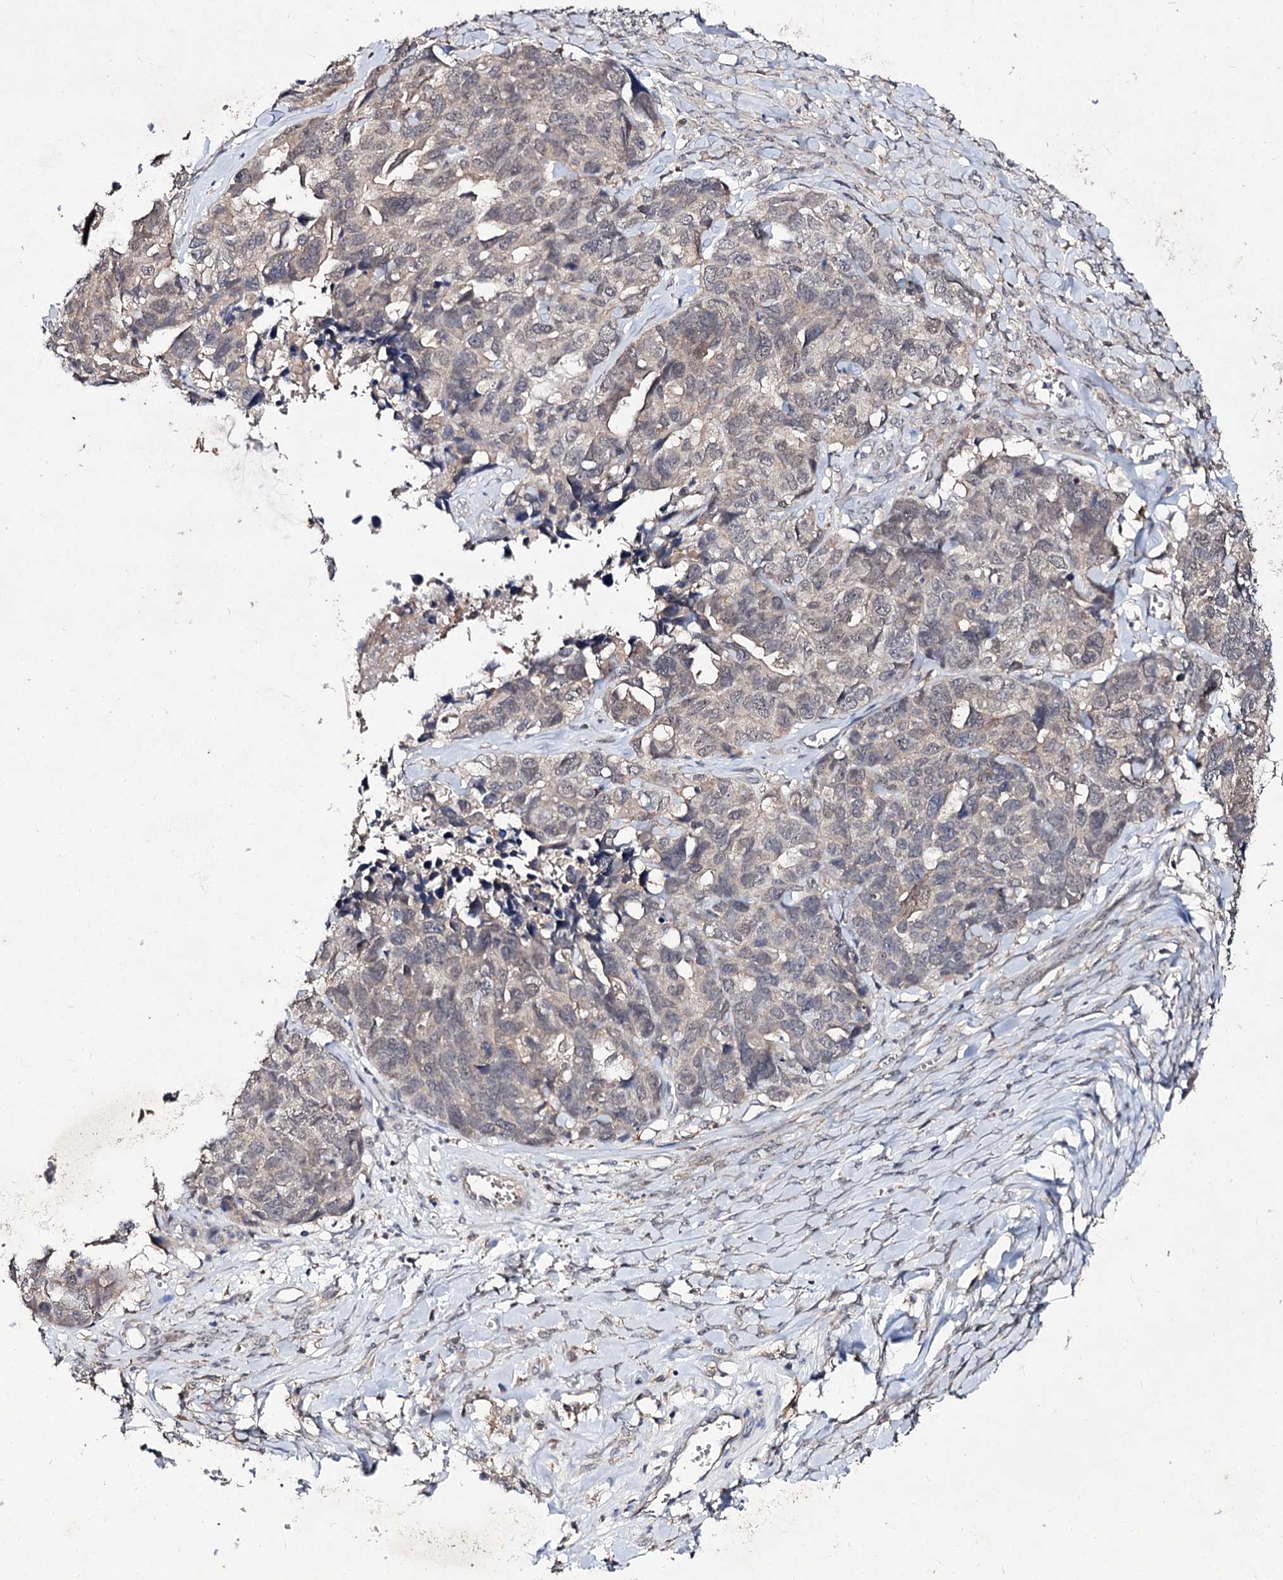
{"staining": {"intensity": "negative", "quantity": "none", "location": "none"}, "tissue": "ovarian cancer", "cell_type": "Tumor cells", "image_type": "cancer", "snomed": [{"axis": "morphology", "description": "Cystadenocarcinoma, serous, NOS"}, {"axis": "topography", "description": "Ovary"}], "caption": "Ovarian cancer (serous cystadenocarcinoma) was stained to show a protein in brown. There is no significant staining in tumor cells.", "gene": "ACTR6", "patient": {"sex": "female", "age": 79}}